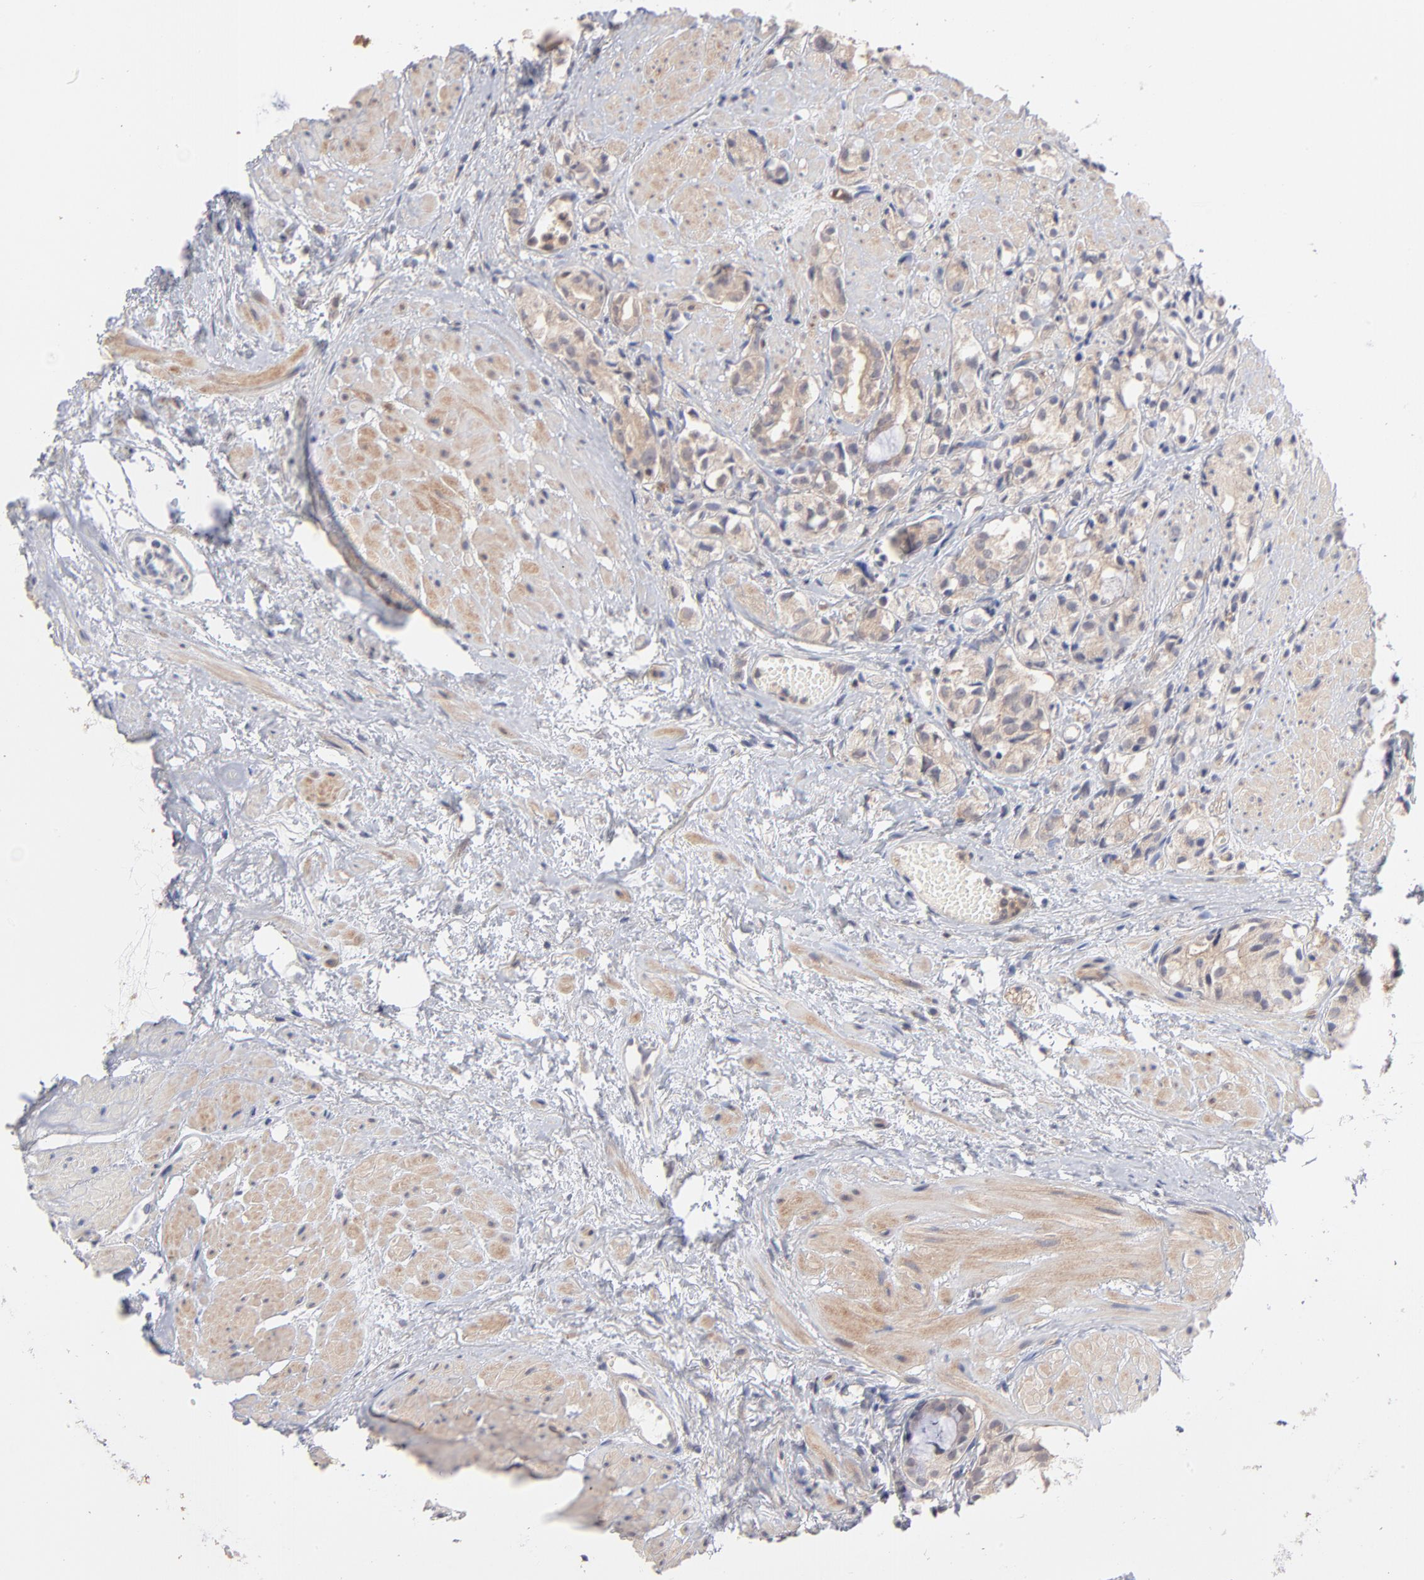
{"staining": {"intensity": "weak", "quantity": ">75%", "location": "cytoplasmic/membranous"}, "tissue": "prostate cancer", "cell_type": "Tumor cells", "image_type": "cancer", "snomed": [{"axis": "morphology", "description": "Adenocarcinoma, High grade"}, {"axis": "topography", "description": "Prostate"}], "caption": "Adenocarcinoma (high-grade) (prostate) stained with immunohistochemistry (IHC) exhibits weak cytoplasmic/membranous positivity in approximately >75% of tumor cells.", "gene": "IVNS1ABP", "patient": {"sex": "male", "age": 85}}